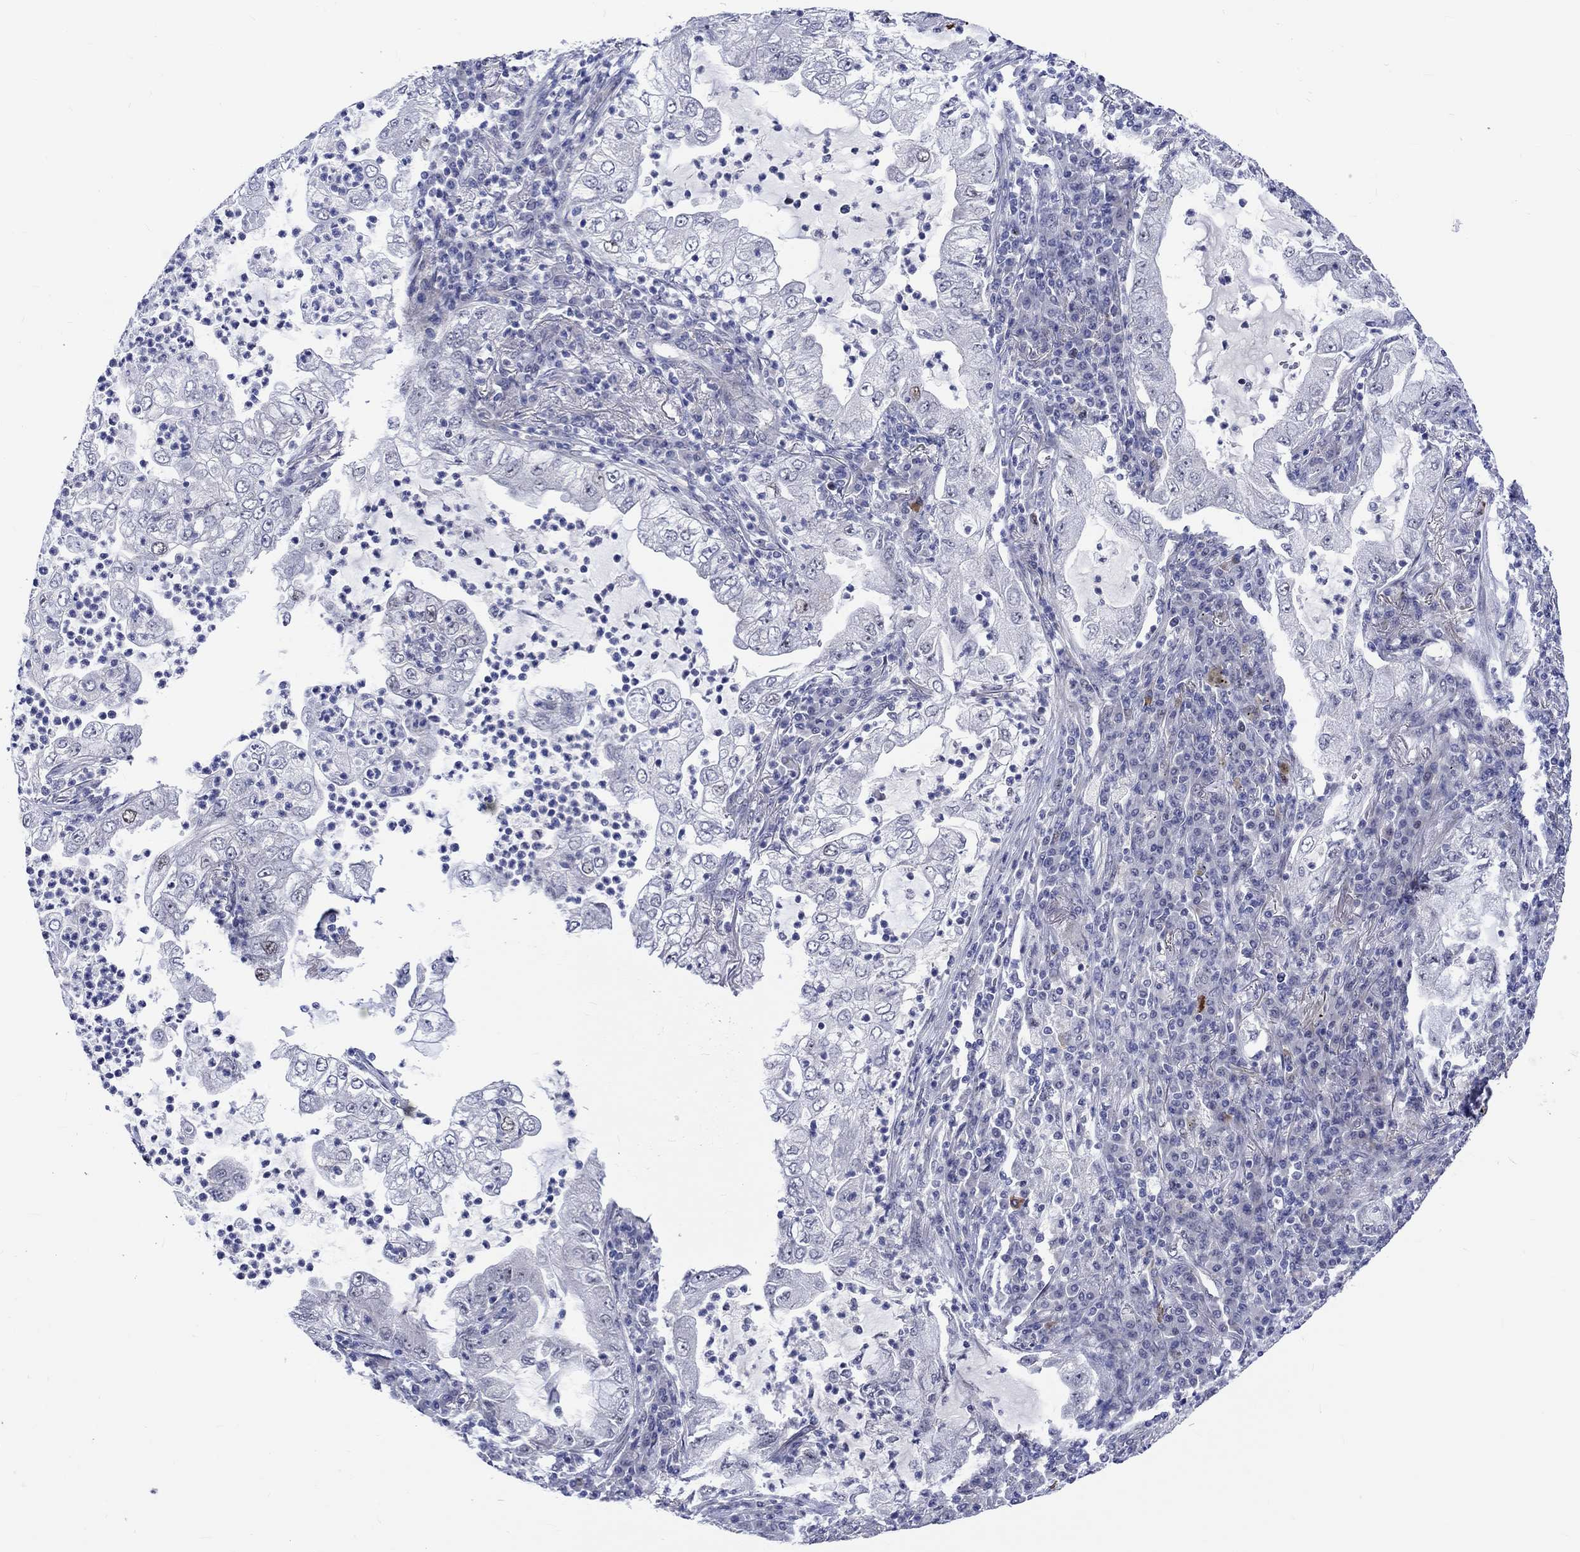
{"staining": {"intensity": "negative", "quantity": "none", "location": "none"}, "tissue": "lung cancer", "cell_type": "Tumor cells", "image_type": "cancer", "snomed": [{"axis": "morphology", "description": "Adenocarcinoma, NOS"}, {"axis": "topography", "description": "Lung"}], "caption": "There is no significant staining in tumor cells of lung cancer. (DAB (3,3'-diaminobenzidine) immunohistochemistry (IHC) visualized using brightfield microscopy, high magnification).", "gene": "E2F8", "patient": {"sex": "female", "age": 73}}